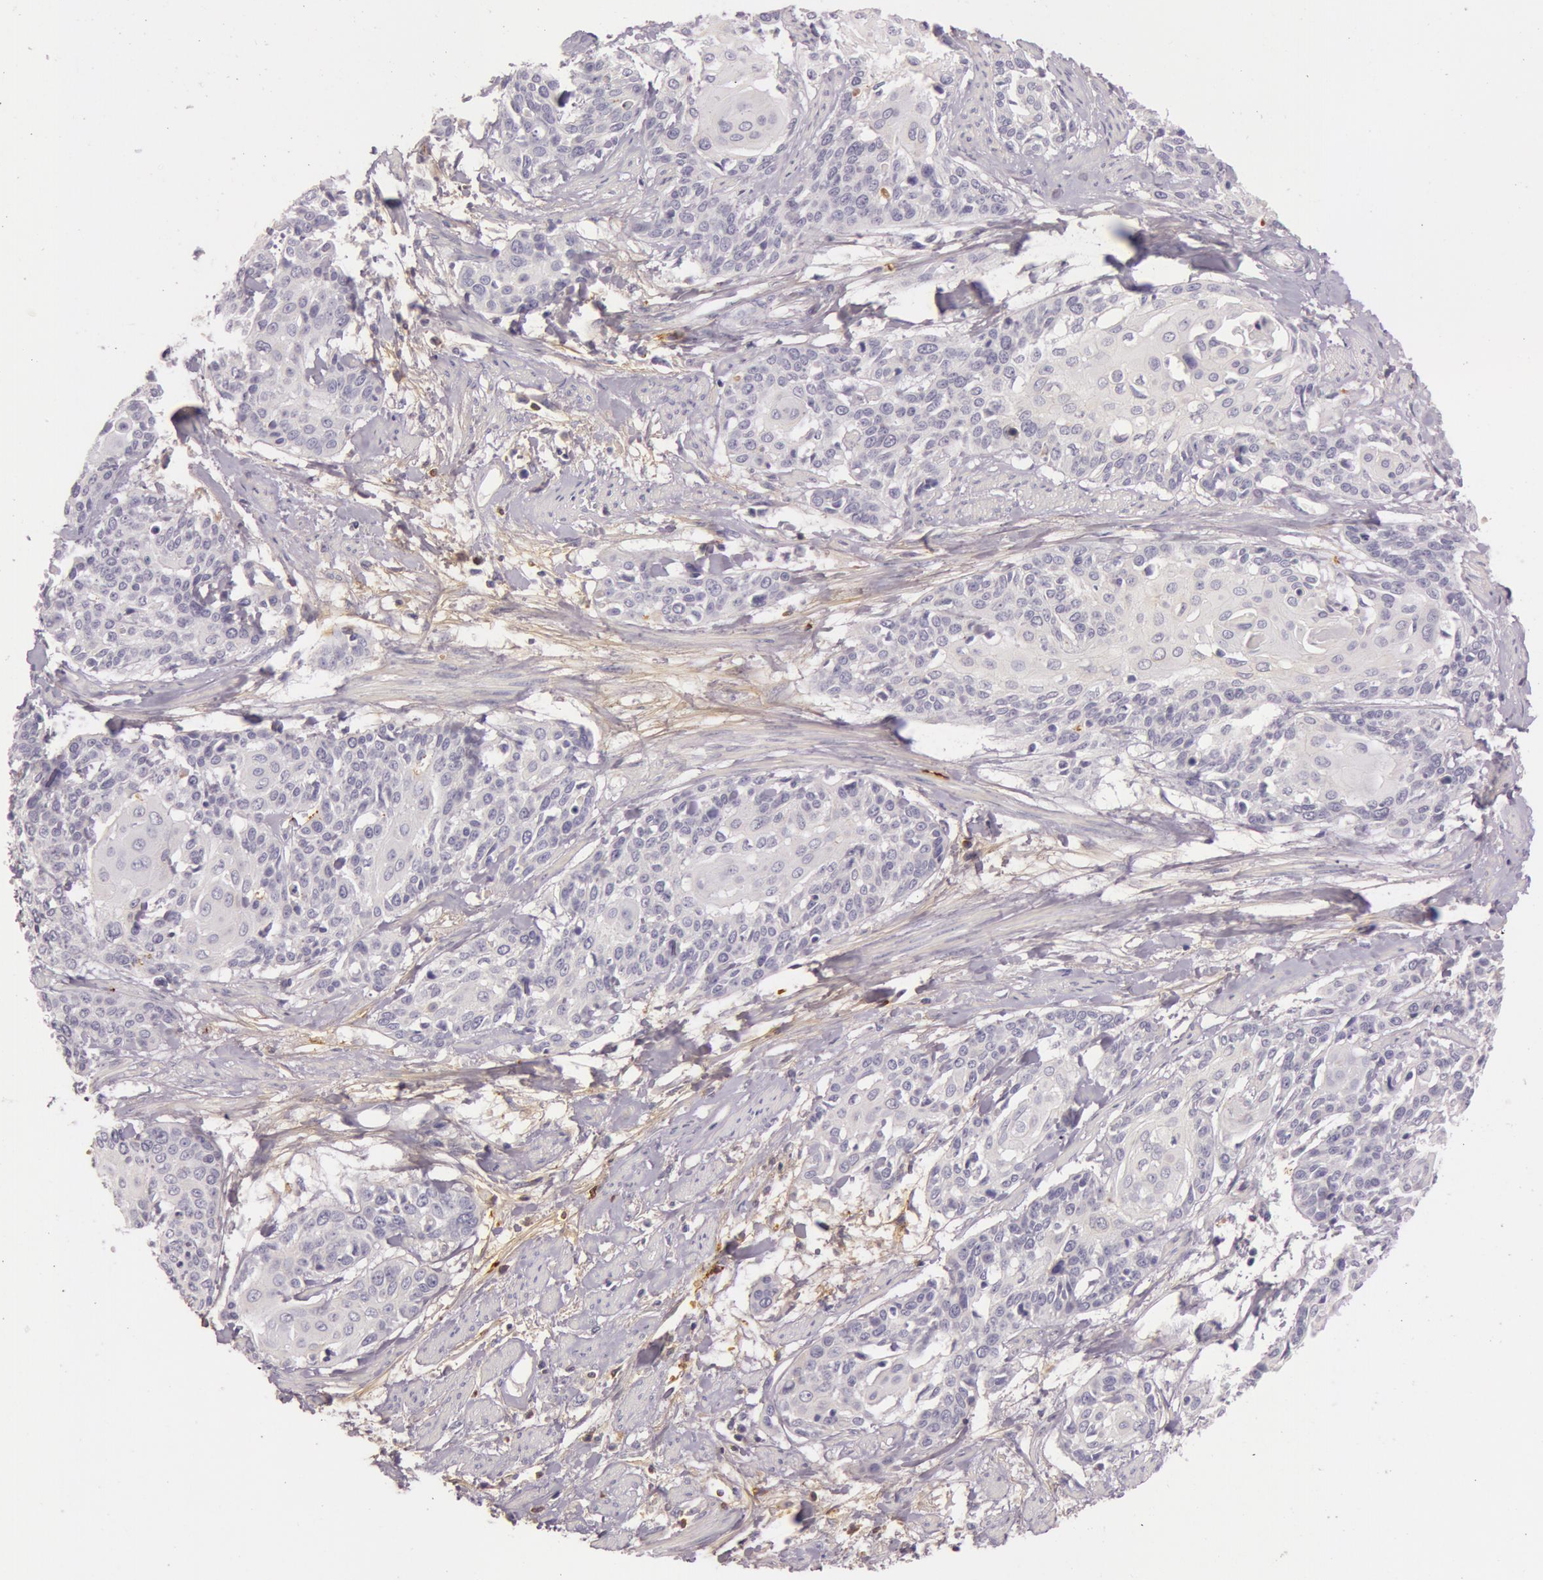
{"staining": {"intensity": "negative", "quantity": "none", "location": "none"}, "tissue": "cervical cancer", "cell_type": "Tumor cells", "image_type": "cancer", "snomed": [{"axis": "morphology", "description": "Squamous cell carcinoma, NOS"}, {"axis": "topography", "description": "Cervix"}], "caption": "Immunohistochemical staining of cervical squamous cell carcinoma displays no significant staining in tumor cells.", "gene": "C4BPA", "patient": {"sex": "female", "age": 57}}